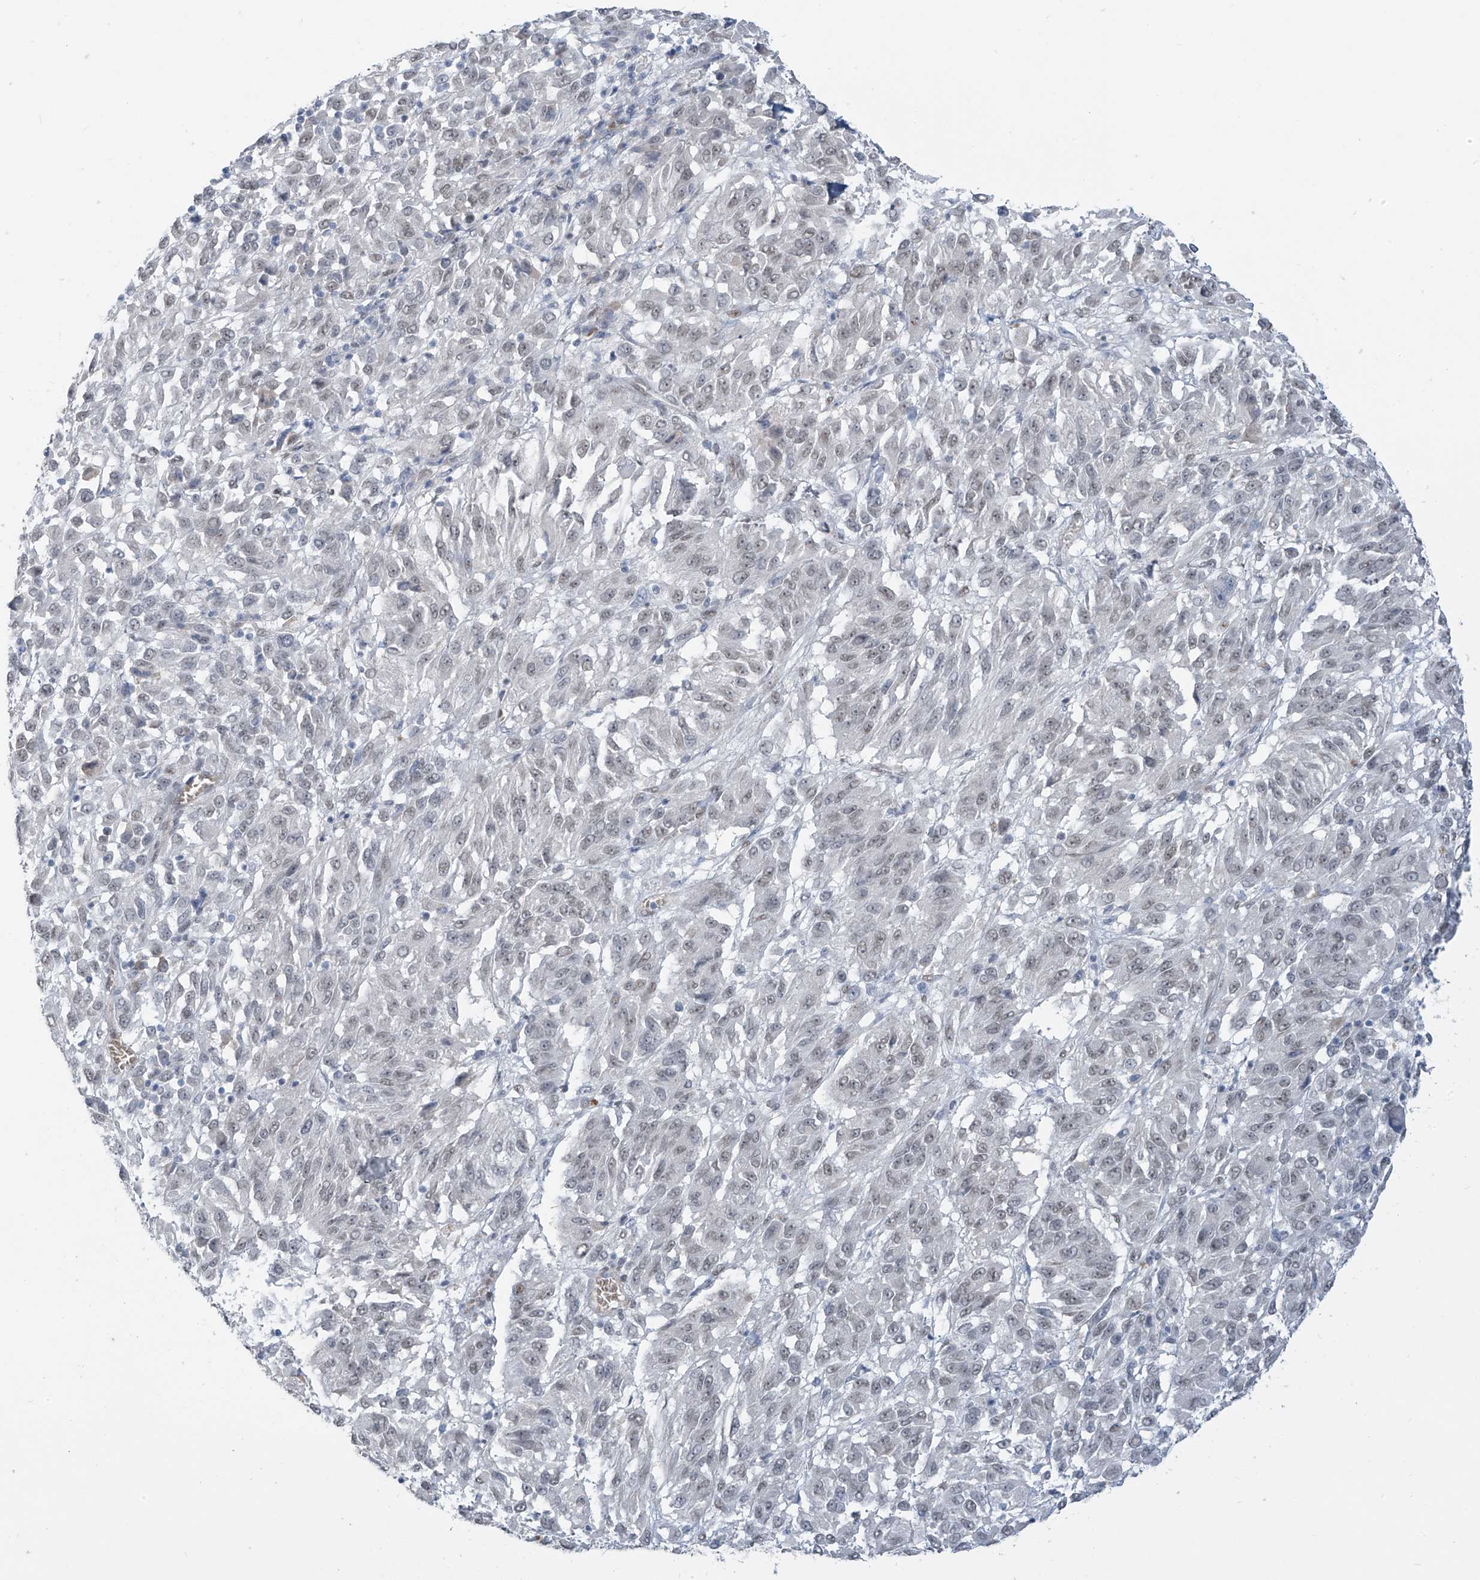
{"staining": {"intensity": "negative", "quantity": "none", "location": "none"}, "tissue": "melanoma", "cell_type": "Tumor cells", "image_type": "cancer", "snomed": [{"axis": "morphology", "description": "Malignant melanoma, Metastatic site"}, {"axis": "topography", "description": "Lung"}], "caption": "Histopathology image shows no protein staining in tumor cells of melanoma tissue.", "gene": "MCM9", "patient": {"sex": "male", "age": 64}}